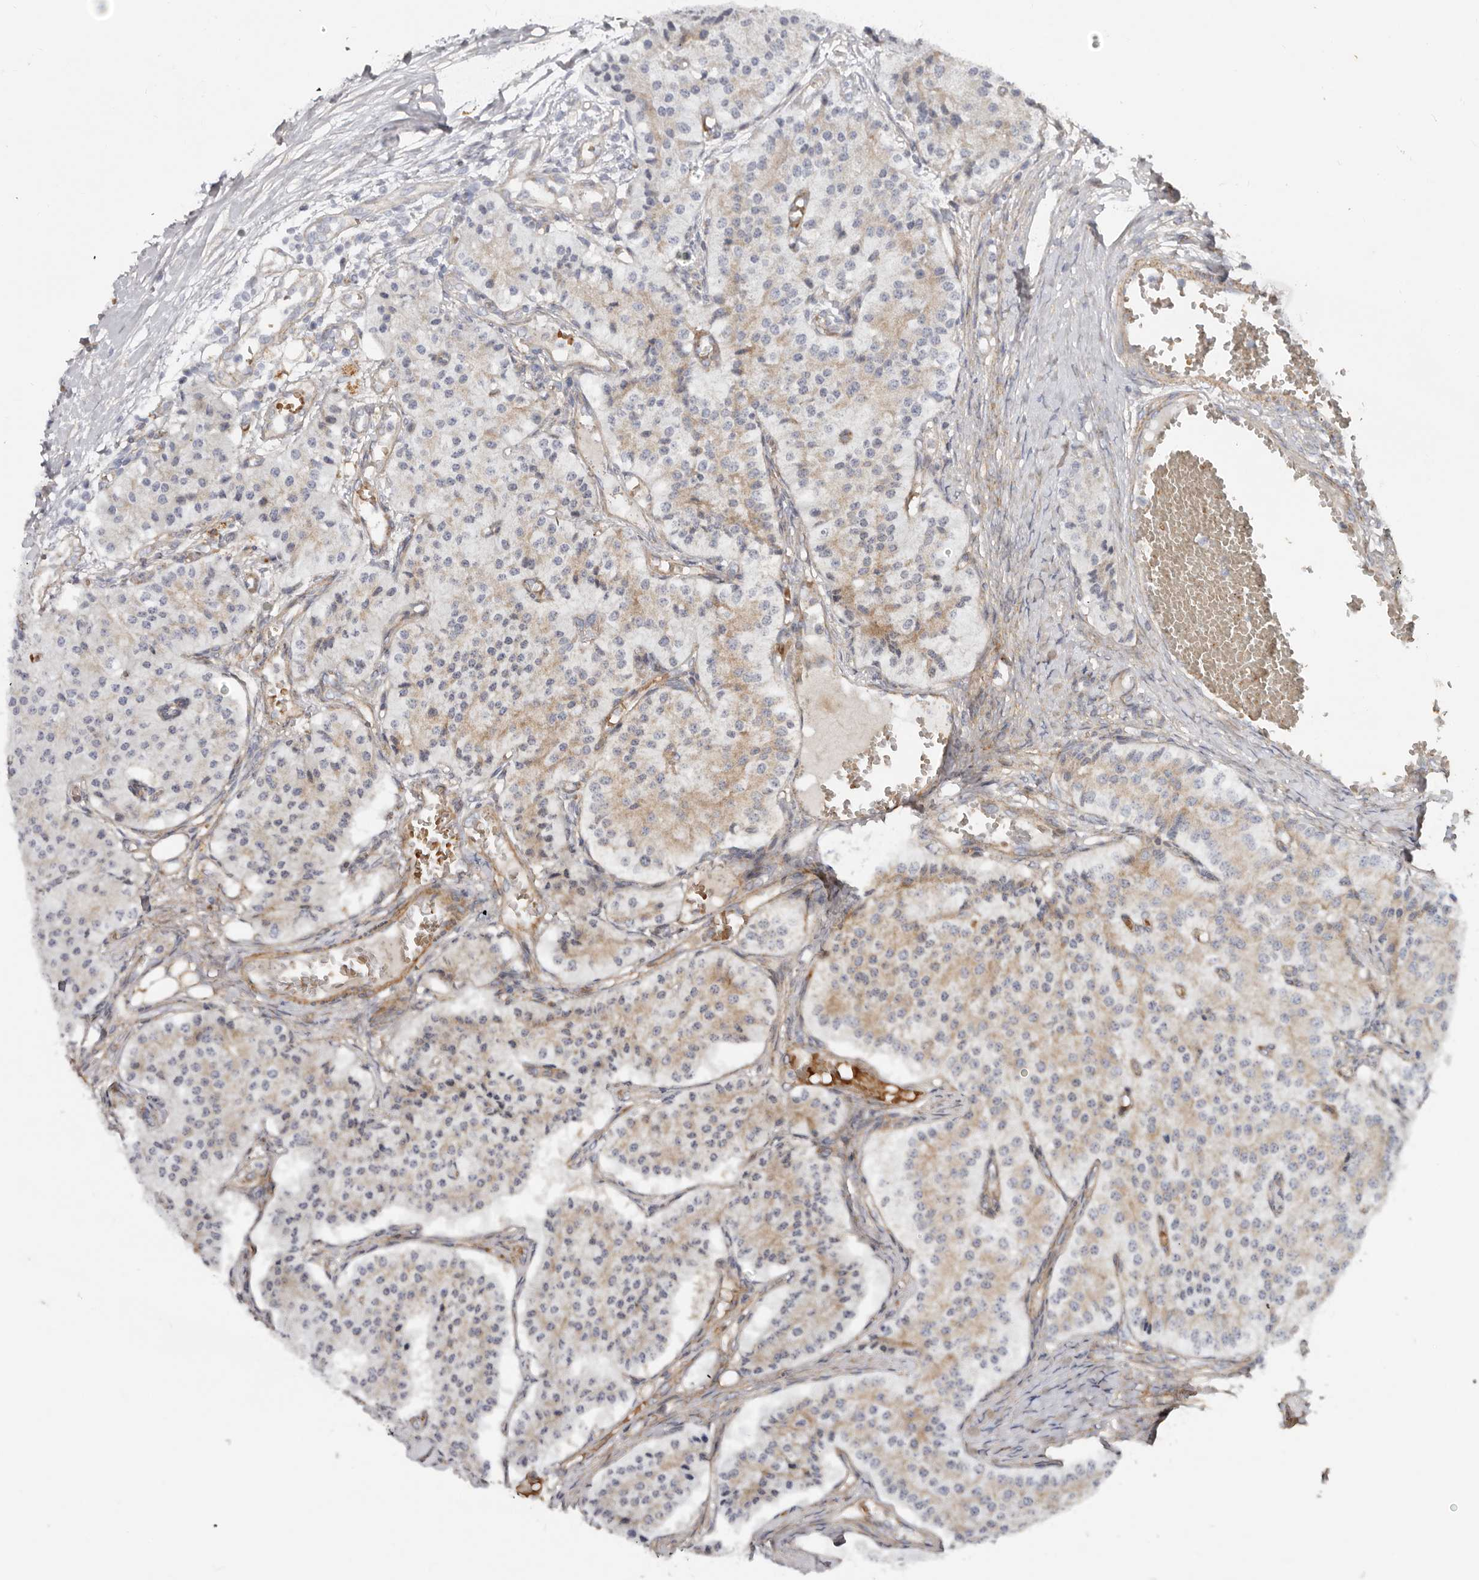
{"staining": {"intensity": "weak", "quantity": "25%-75%", "location": "cytoplasmic/membranous"}, "tissue": "carcinoid", "cell_type": "Tumor cells", "image_type": "cancer", "snomed": [{"axis": "morphology", "description": "Carcinoid, malignant, NOS"}, {"axis": "topography", "description": "Colon"}], "caption": "Immunohistochemistry photomicrograph of malignant carcinoid stained for a protein (brown), which reveals low levels of weak cytoplasmic/membranous staining in about 25%-75% of tumor cells.", "gene": "GOT1L1", "patient": {"sex": "female", "age": 52}}